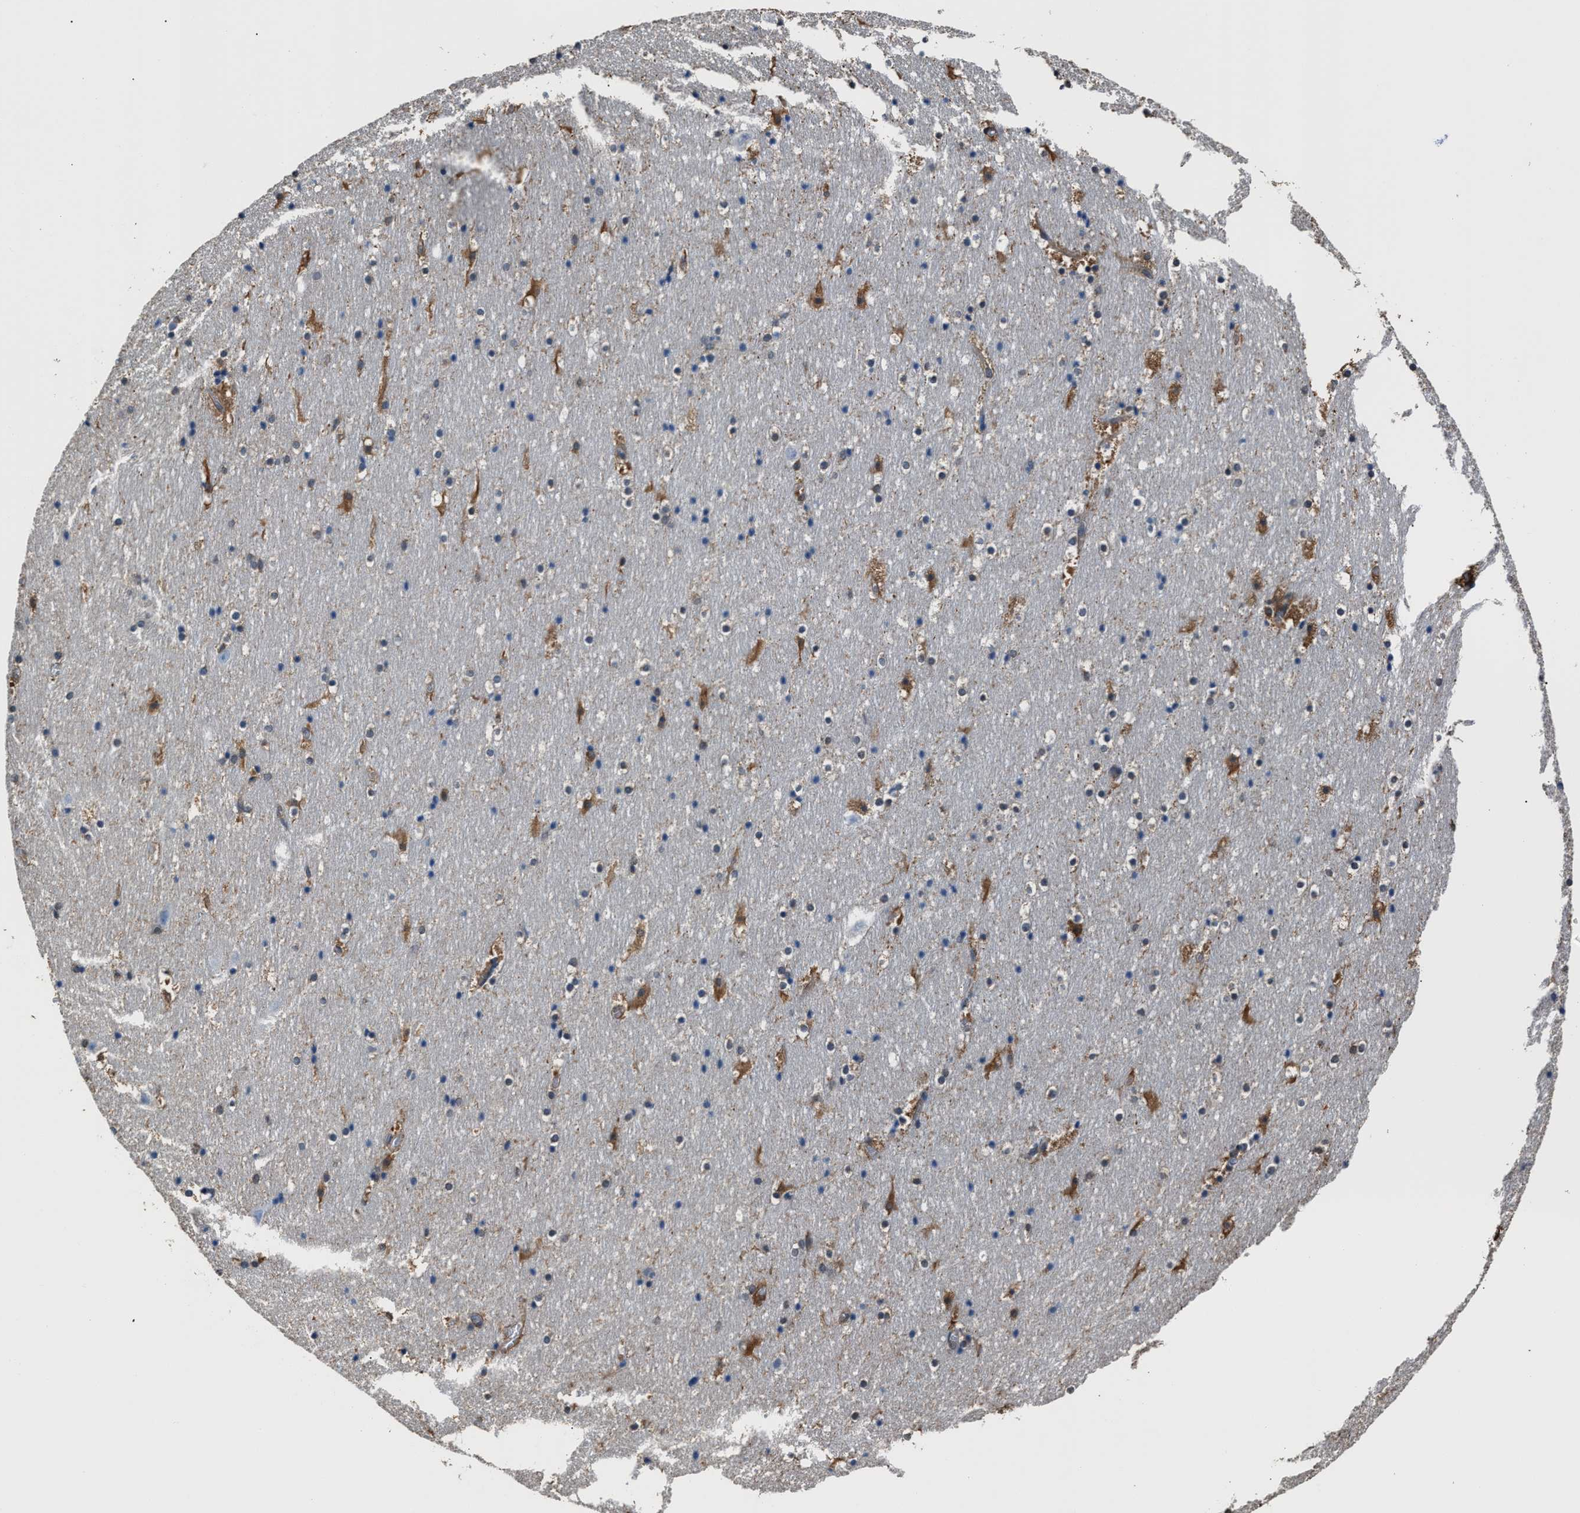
{"staining": {"intensity": "moderate", "quantity": "25%-75%", "location": "cytoplasmic/membranous"}, "tissue": "hippocampus", "cell_type": "Glial cells", "image_type": "normal", "snomed": [{"axis": "morphology", "description": "Normal tissue, NOS"}, {"axis": "topography", "description": "Hippocampus"}], "caption": "The immunohistochemical stain labels moderate cytoplasmic/membranous staining in glial cells of benign hippocampus.", "gene": "GSTP1", "patient": {"sex": "male", "age": 45}}